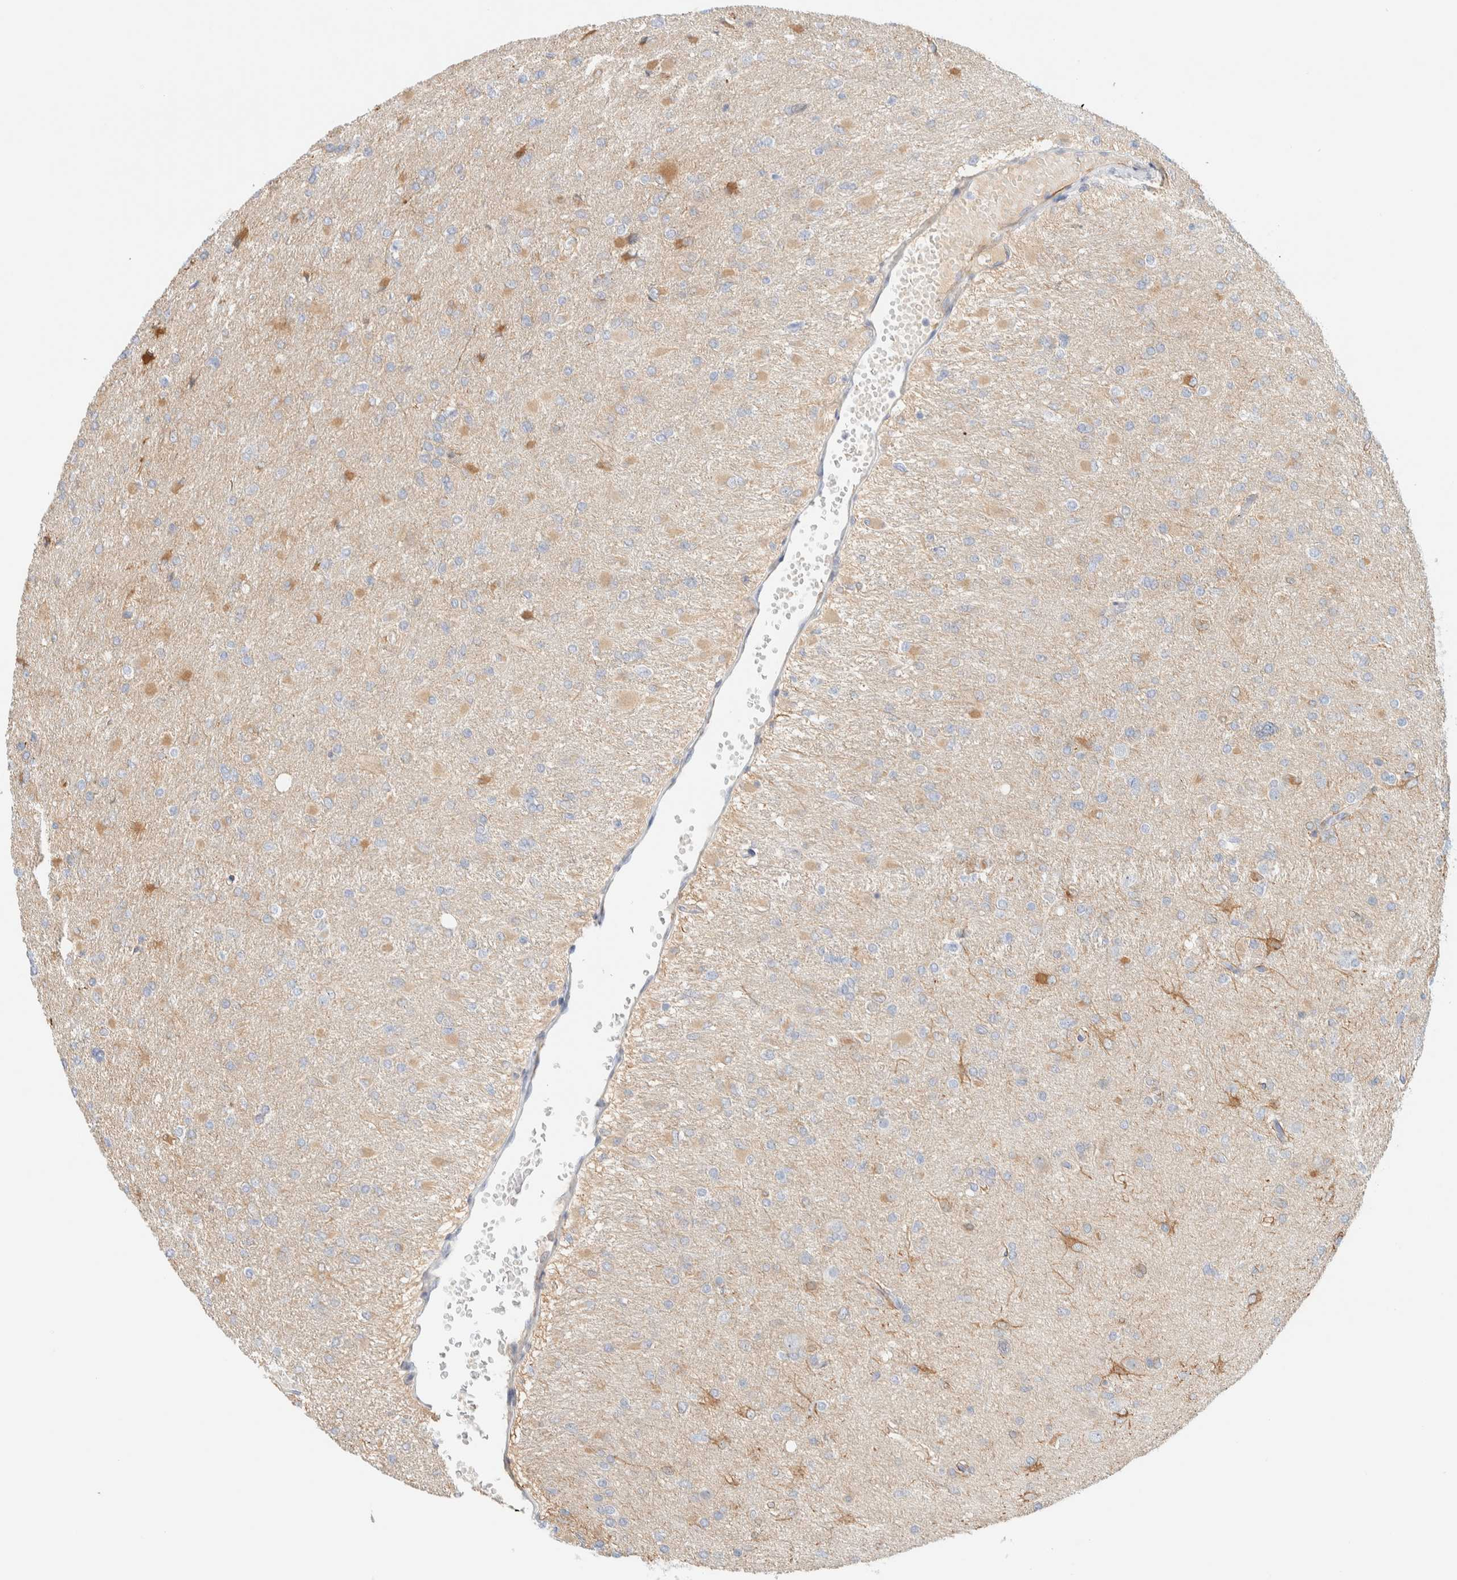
{"staining": {"intensity": "negative", "quantity": "none", "location": "none"}, "tissue": "glioma", "cell_type": "Tumor cells", "image_type": "cancer", "snomed": [{"axis": "morphology", "description": "Glioma, malignant, High grade"}, {"axis": "topography", "description": "Cerebral cortex"}], "caption": "Tumor cells show no significant staining in glioma.", "gene": "AFMID", "patient": {"sex": "female", "age": 36}}